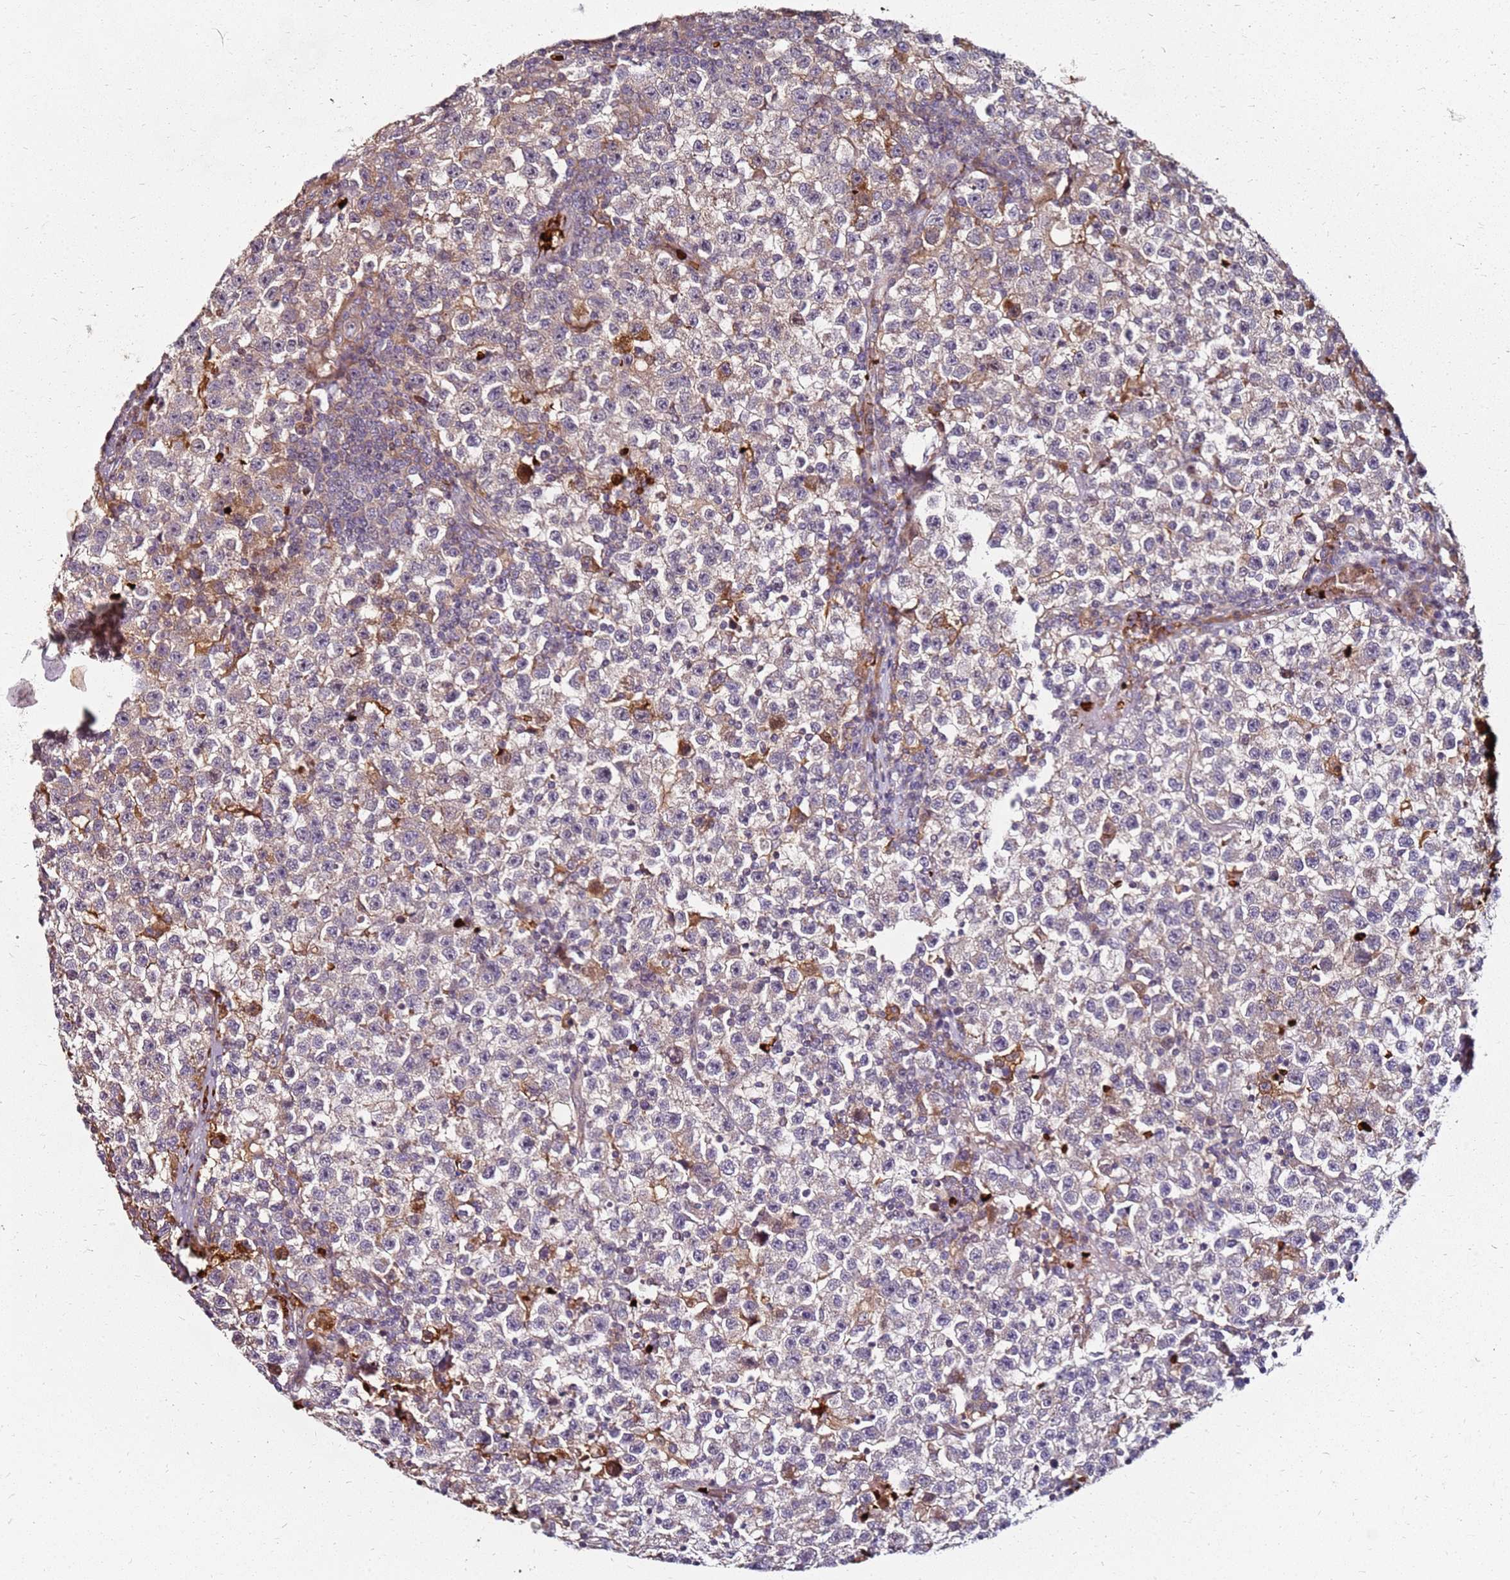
{"staining": {"intensity": "weak", "quantity": "<25%", "location": "cytoplasmic/membranous"}, "tissue": "testis cancer", "cell_type": "Tumor cells", "image_type": "cancer", "snomed": [{"axis": "morphology", "description": "Seminoma, NOS"}, {"axis": "topography", "description": "Testis"}], "caption": "This is an immunohistochemistry histopathology image of human testis cancer. There is no staining in tumor cells.", "gene": "RNF11", "patient": {"sex": "male", "age": 22}}